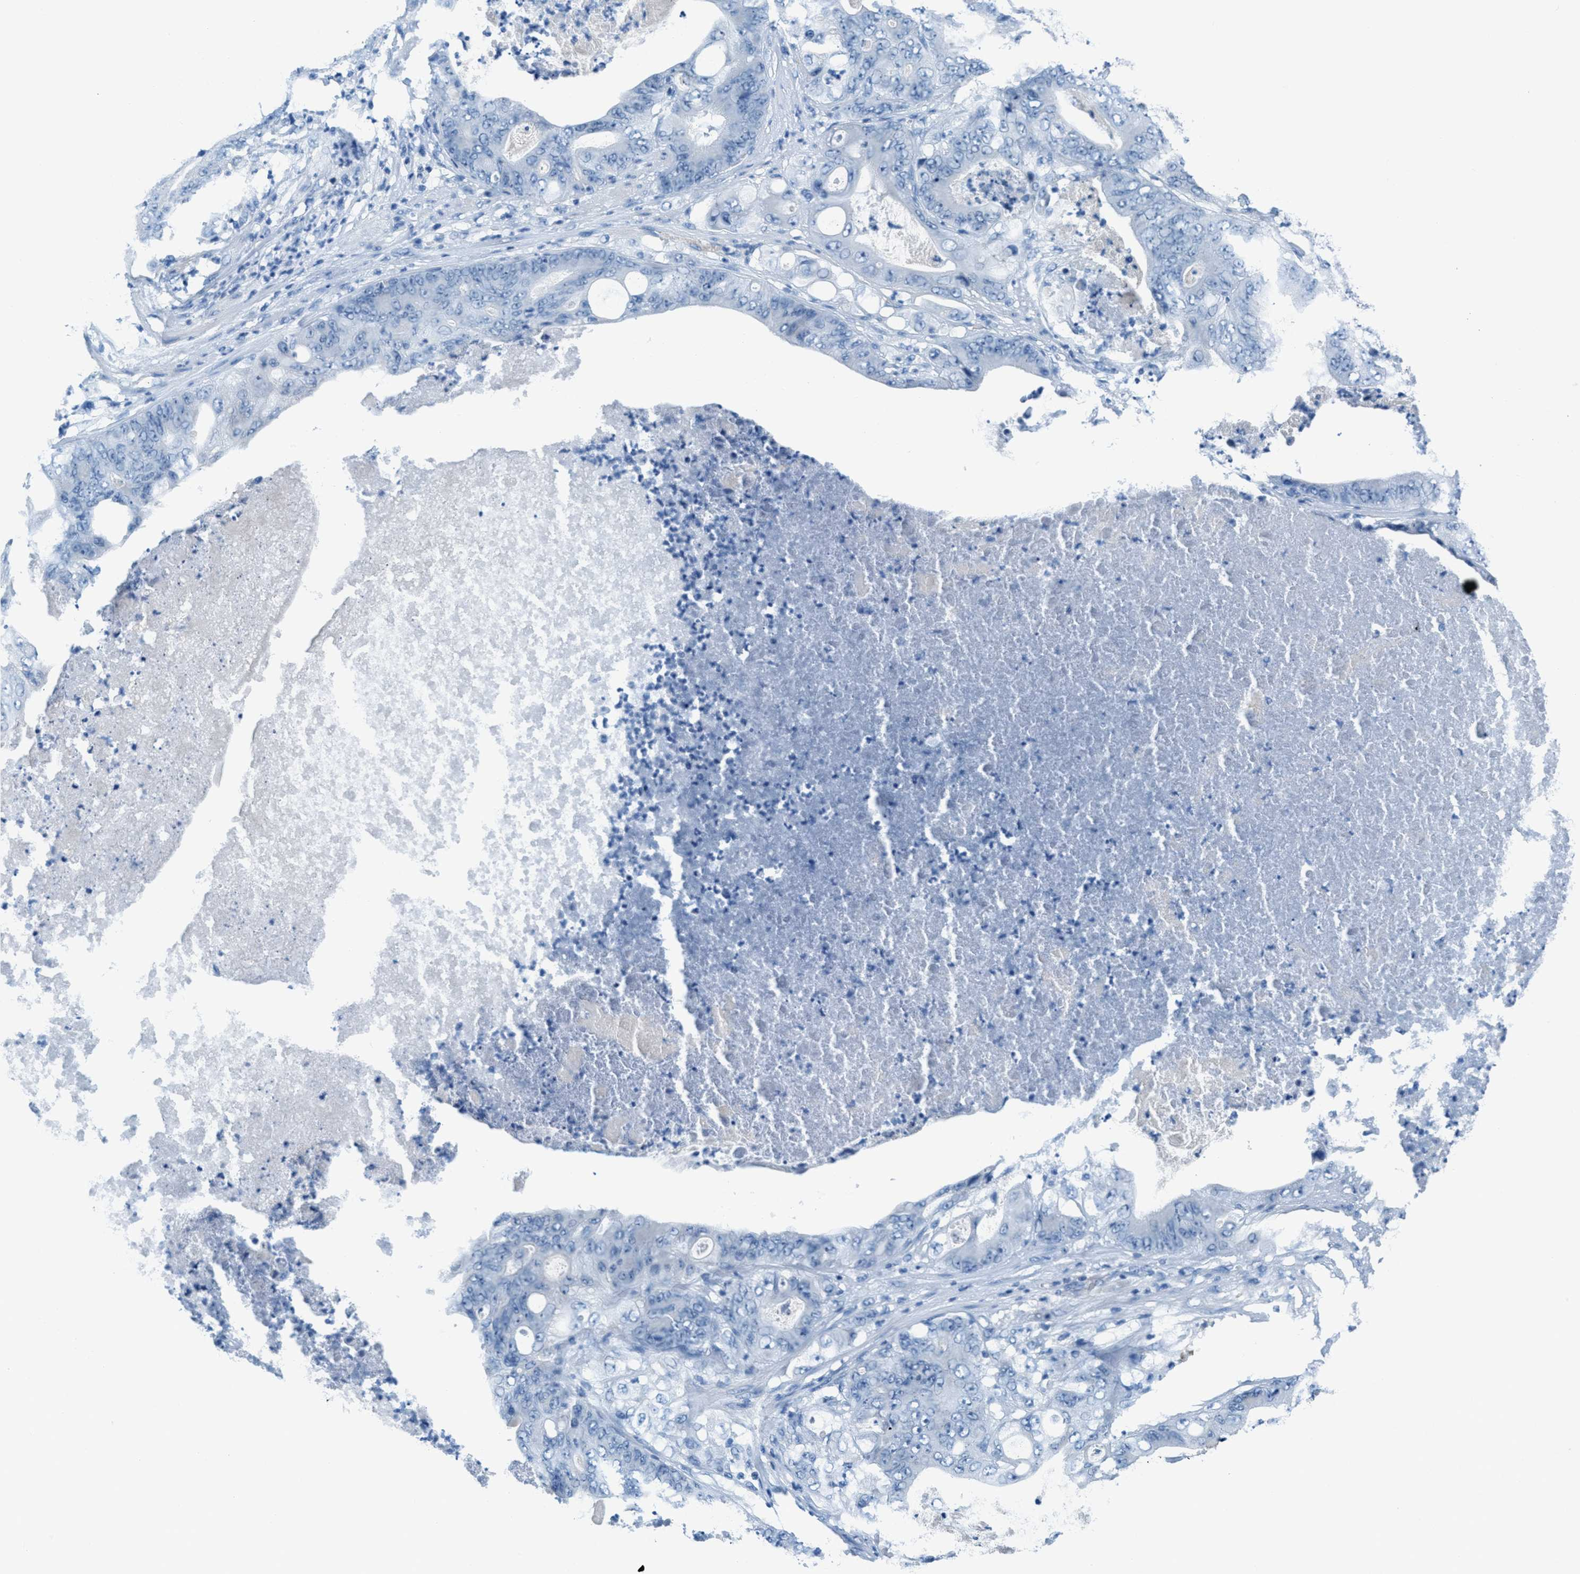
{"staining": {"intensity": "negative", "quantity": "none", "location": "none"}, "tissue": "stomach cancer", "cell_type": "Tumor cells", "image_type": "cancer", "snomed": [{"axis": "morphology", "description": "Adenocarcinoma, NOS"}, {"axis": "topography", "description": "Stomach"}], "caption": "Tumor cells are negative for protein expression in human stomach cancer.", "gene": "MGARP", "patient": {"sex": "female", "age": 73}}